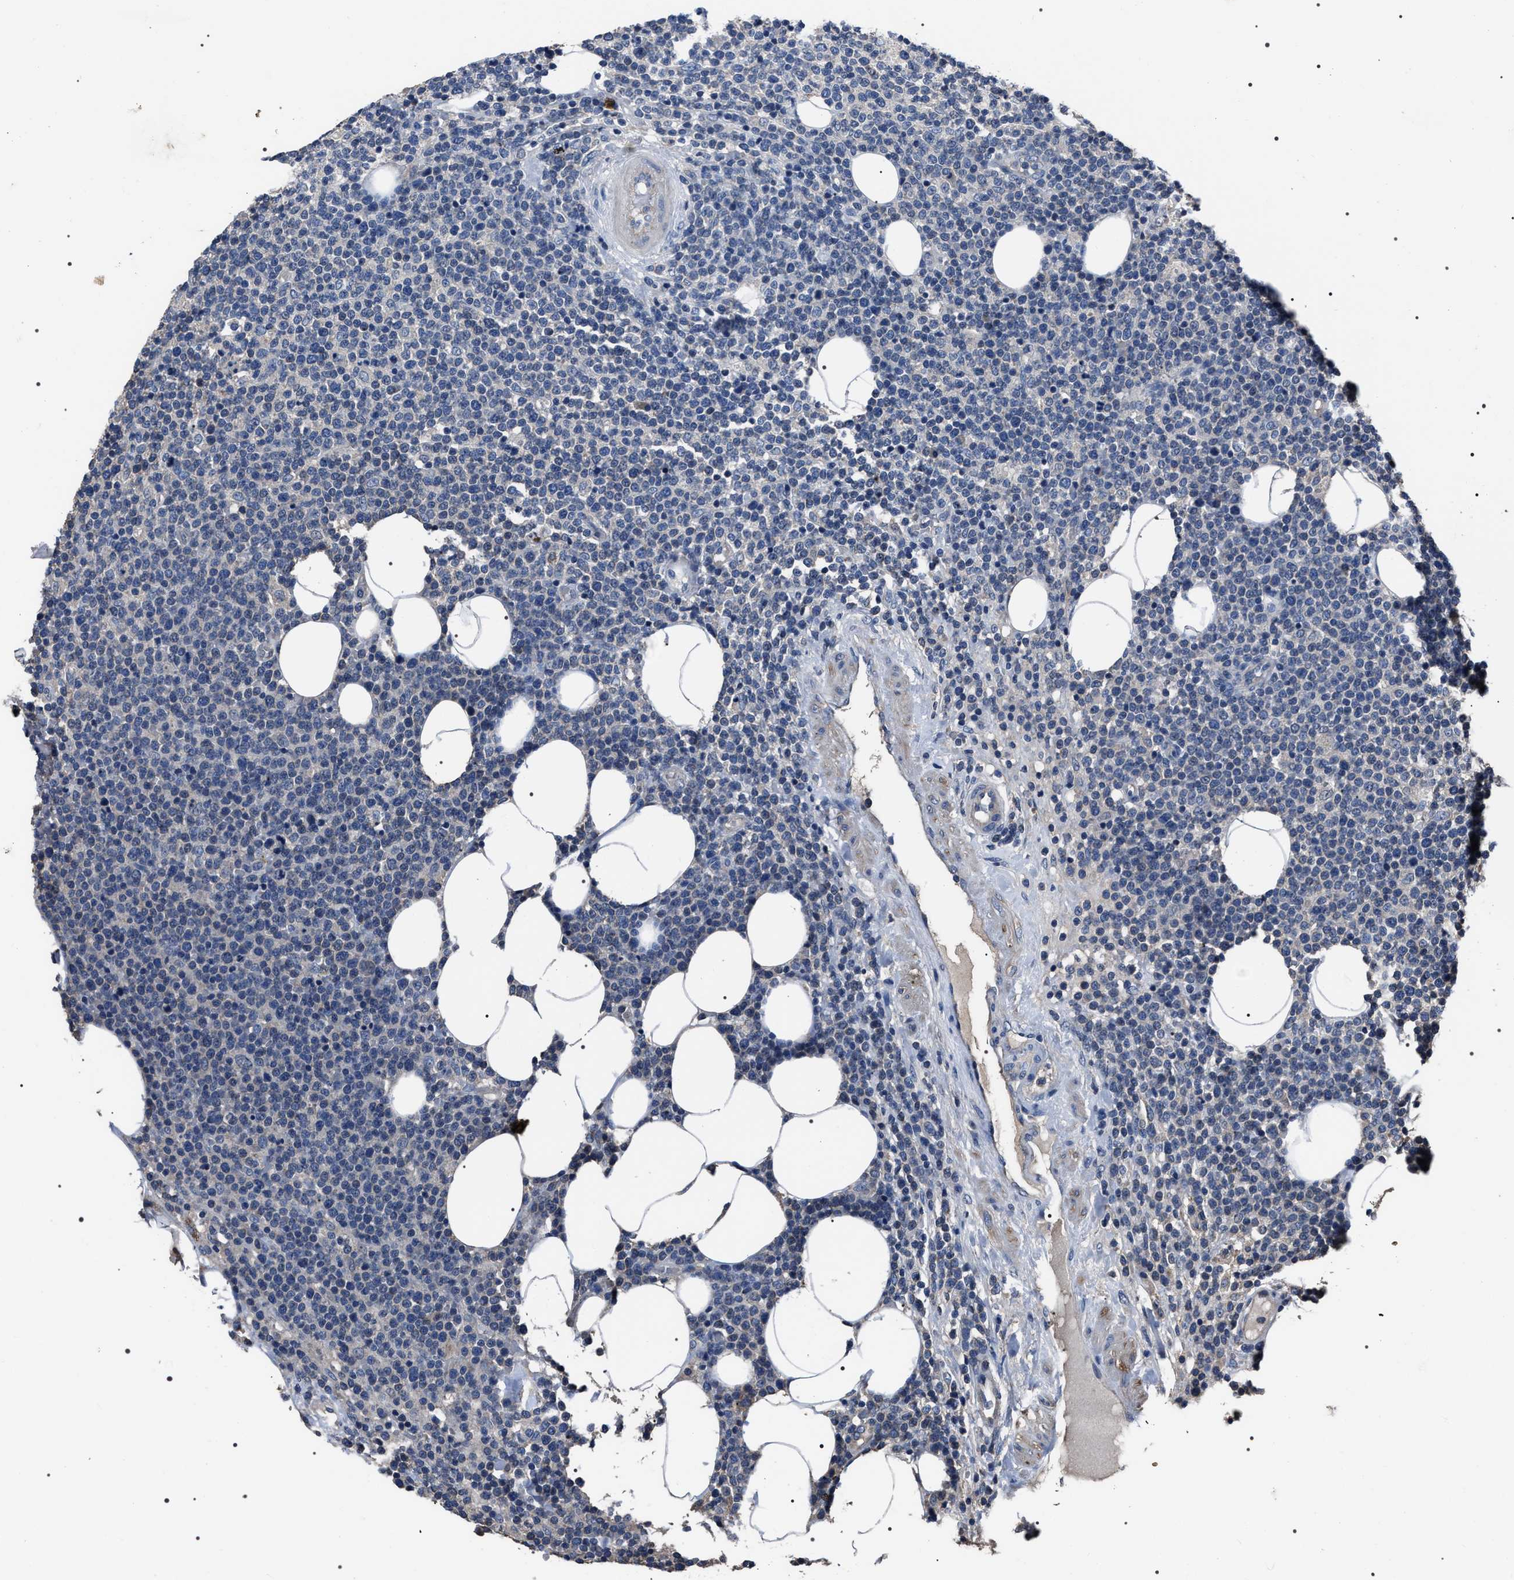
{"staining": {"intensity": "negative", "quantity": "none", "location": "none"}, "tissue": "lymphoma", "cell_type": "Tumor cells", "image_type": "cancer", "snomed": [{"axis": "morphology", "description": "Malignant lymphoma, non-Hodgkin's type, High grade"}, {"axis": "topography", "description": "Lymph node"}], "caption": "This image is of lymphoma stained with immunohistochemistry to label a protein in brown with the nuclei are counter-stained blue. There is no positivity in tumor cells.", "gene": "TRIM54", "patient": {"sex": "male", "age": 61}}